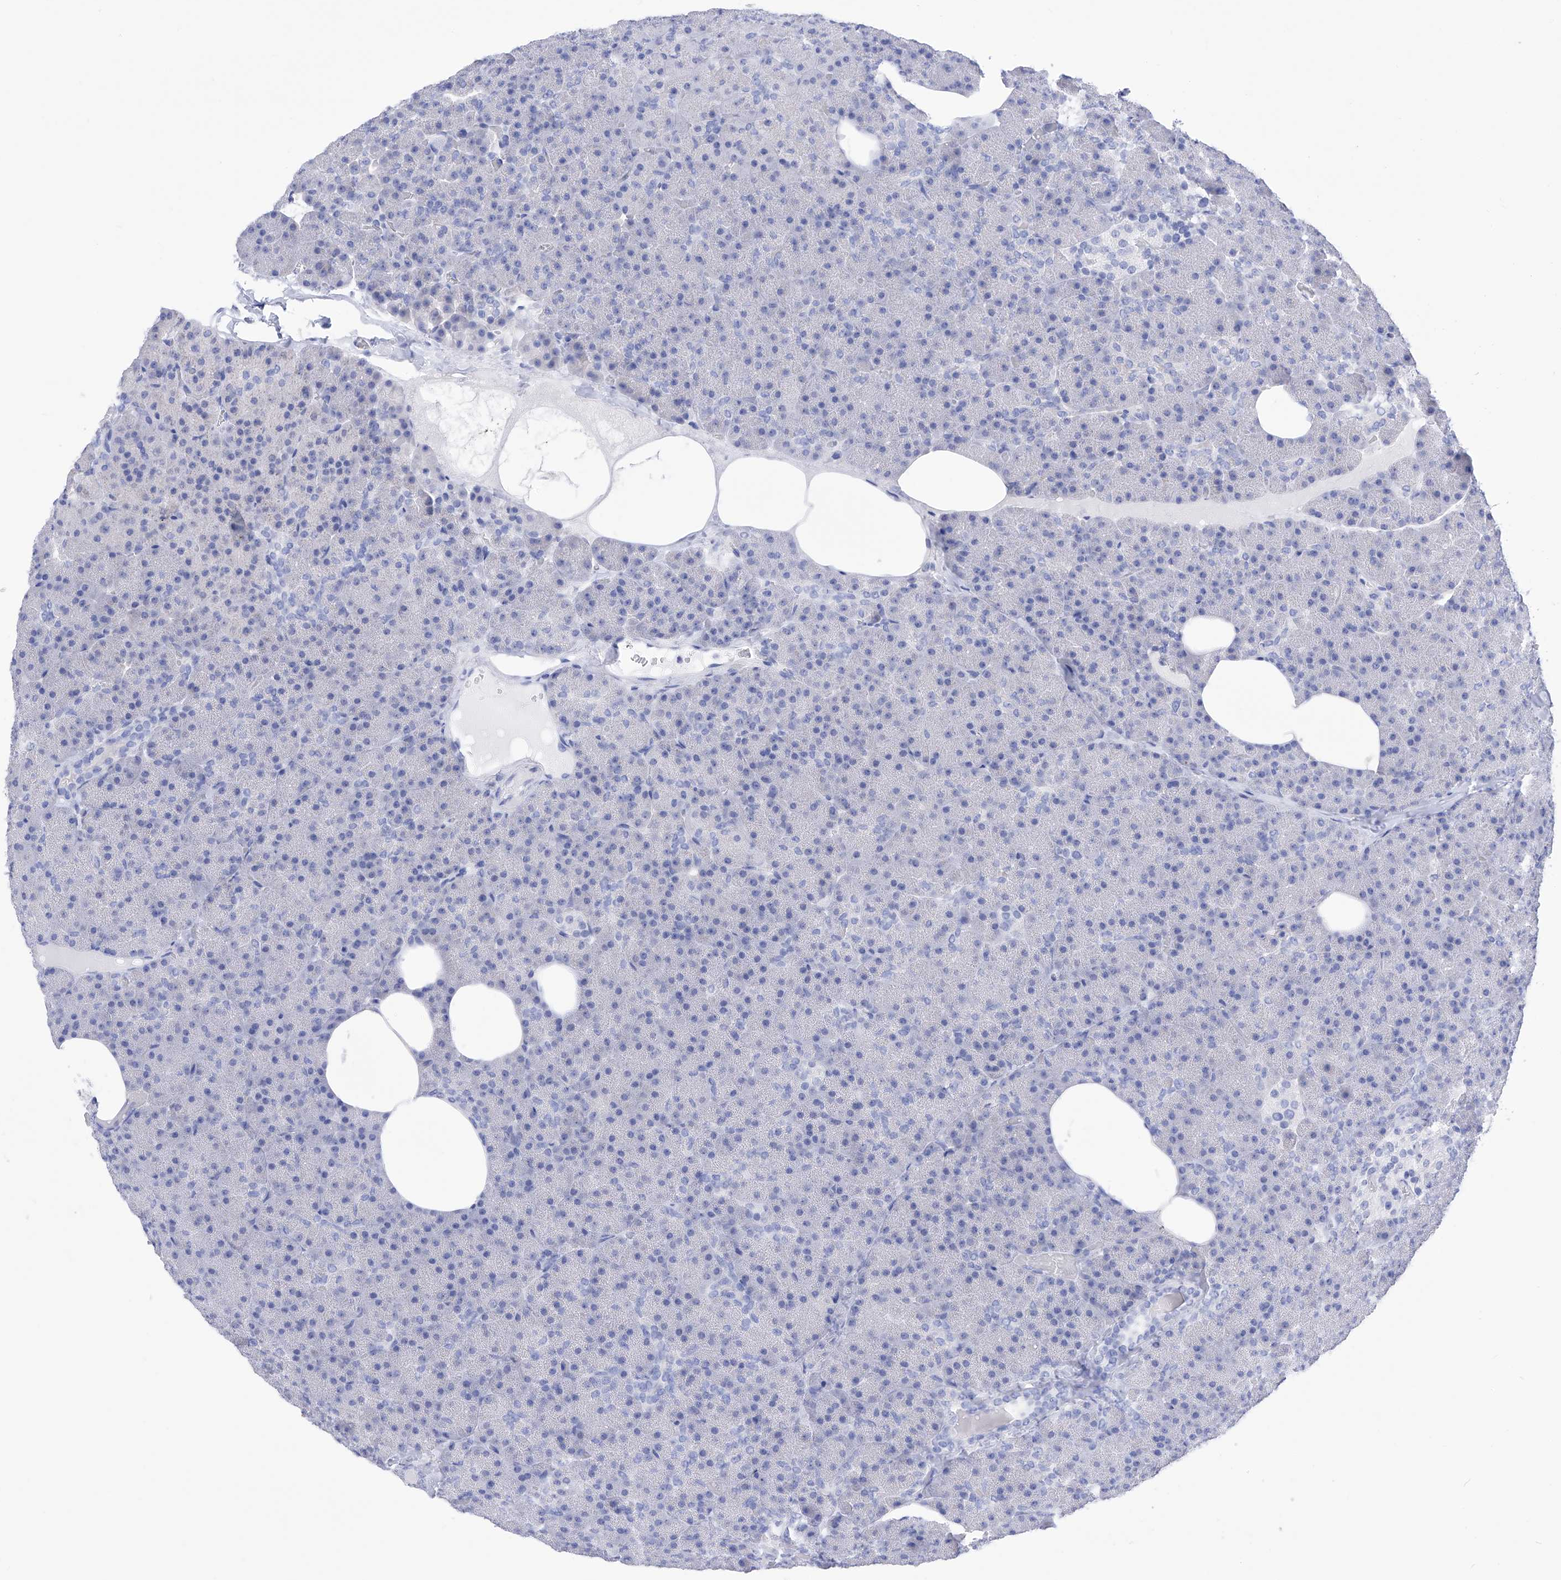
{"staining": {"intensity": "negative", "quantity": "none", "location": "none"}, "tissue": "pancreas", "cell_type": "Exocrine glandular cells", "image_type": "normal", "snomed": [{"axis": "morphology", "description": "Normal tissue, NOS"}, {"axis": "morphology", "description": "Carcinoid, malignant, NOS"}, {"axis": "topography", "description": "Pancreas"}], "caption": "The photomicrograph reveals no significant expression in exocrine glandular cells of pancreas.", "gene": "FLG", "patient": {"sex": "female", "age": 35}}